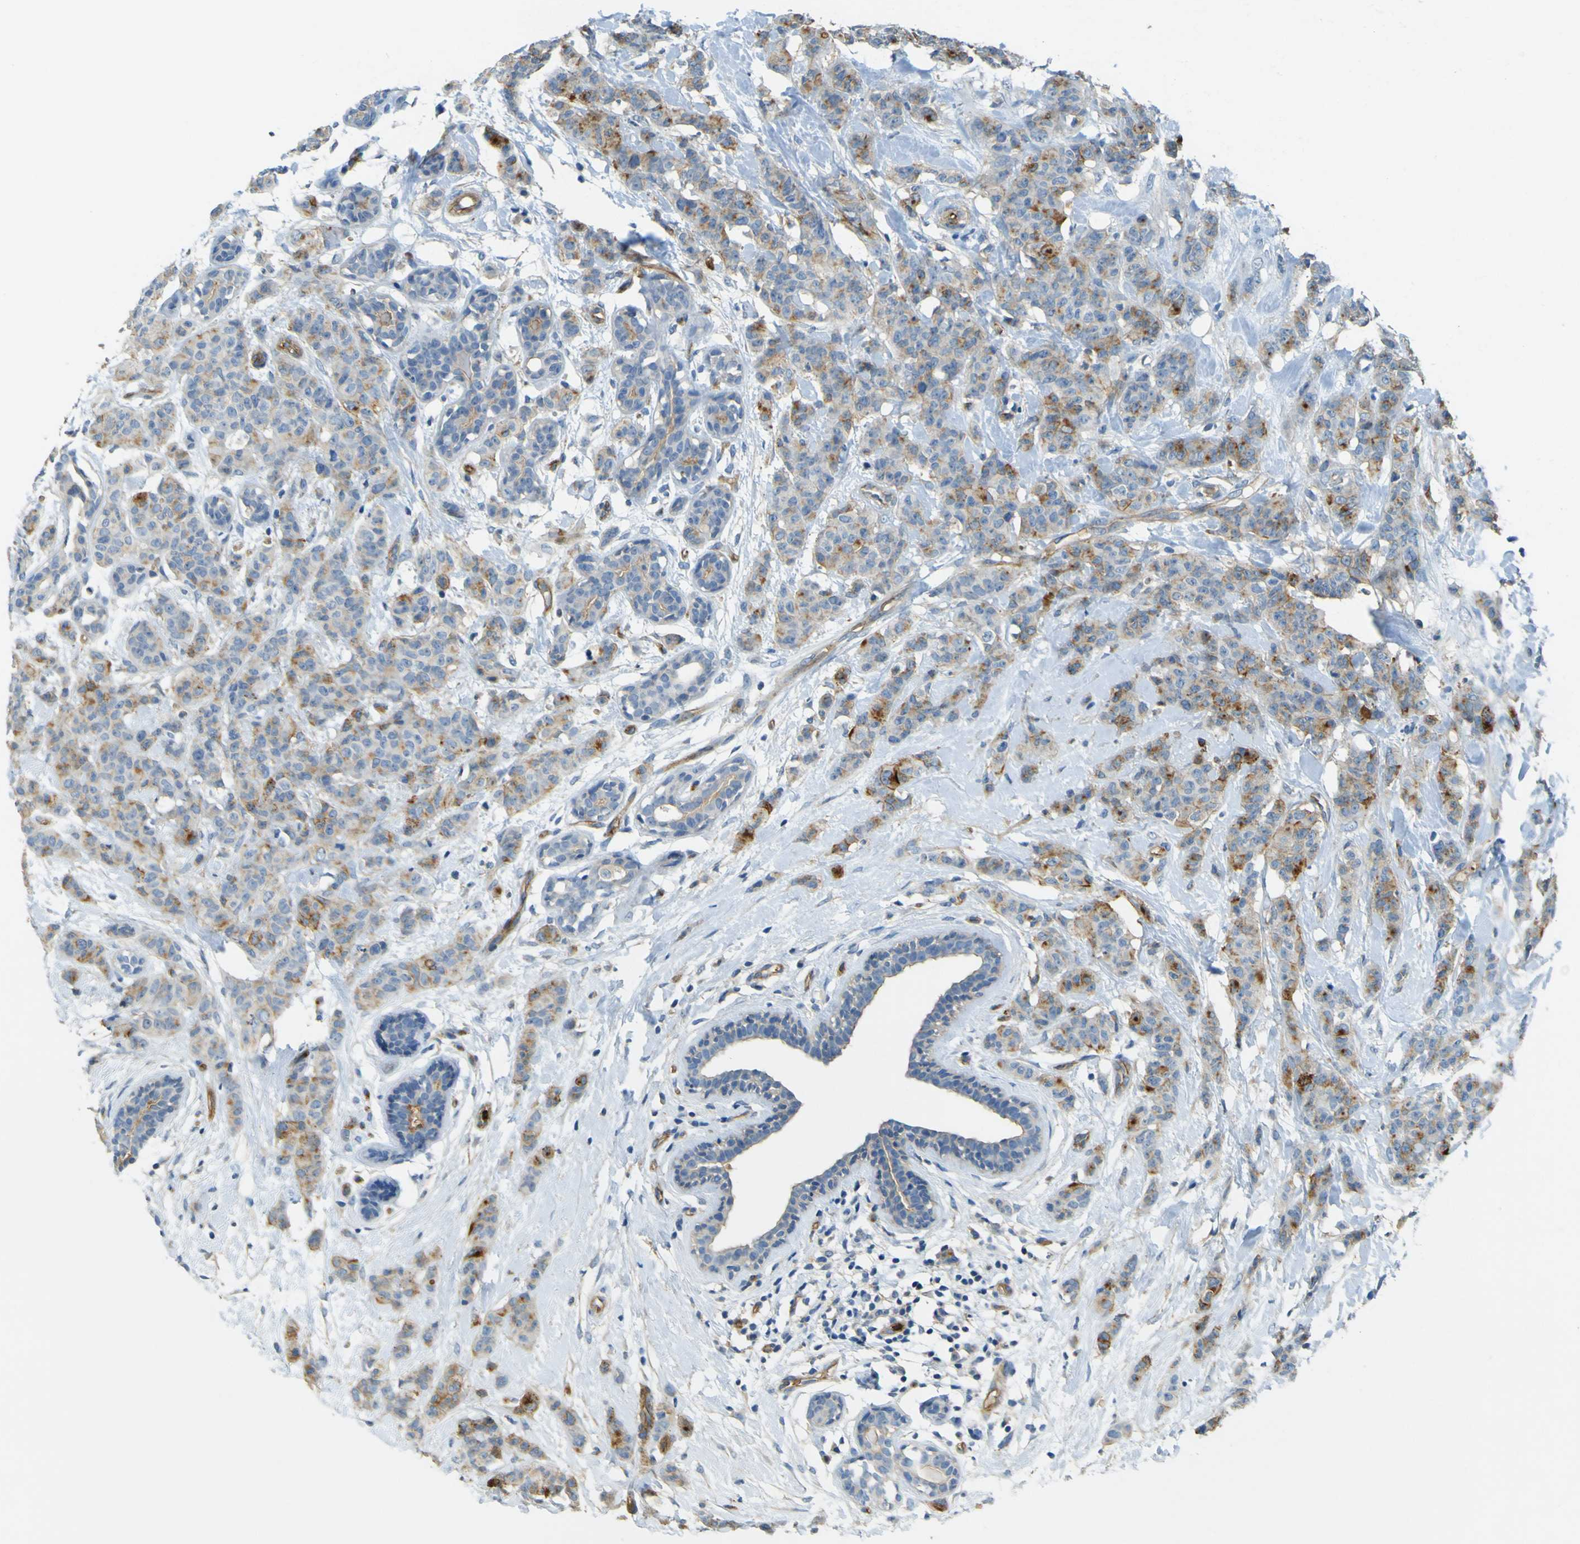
{"staining": {"intensity": "moderate", "quantity": "25%-75%", "location": "cytoplasmic/membranous"}, "tissue": "breast cancer", "cell_type": "Tumor cells", "image_type": "cancer", "snomed": [{"axis": "morphology", "description": "Normal tissue, NOS"}, {"axis": "morphology", "description": "Duct carcinoma"}, {"axis": "topography", "description": "Breast"}], "caption": "Protein staining shows moderate cytoplasmic/membranous expression in approximately 25%-75% of tumor cells in breast cancer (invasive ductal carcinoma).", "gene": "PLXDC1", "patient": {"sex": "female", "age": 40}}